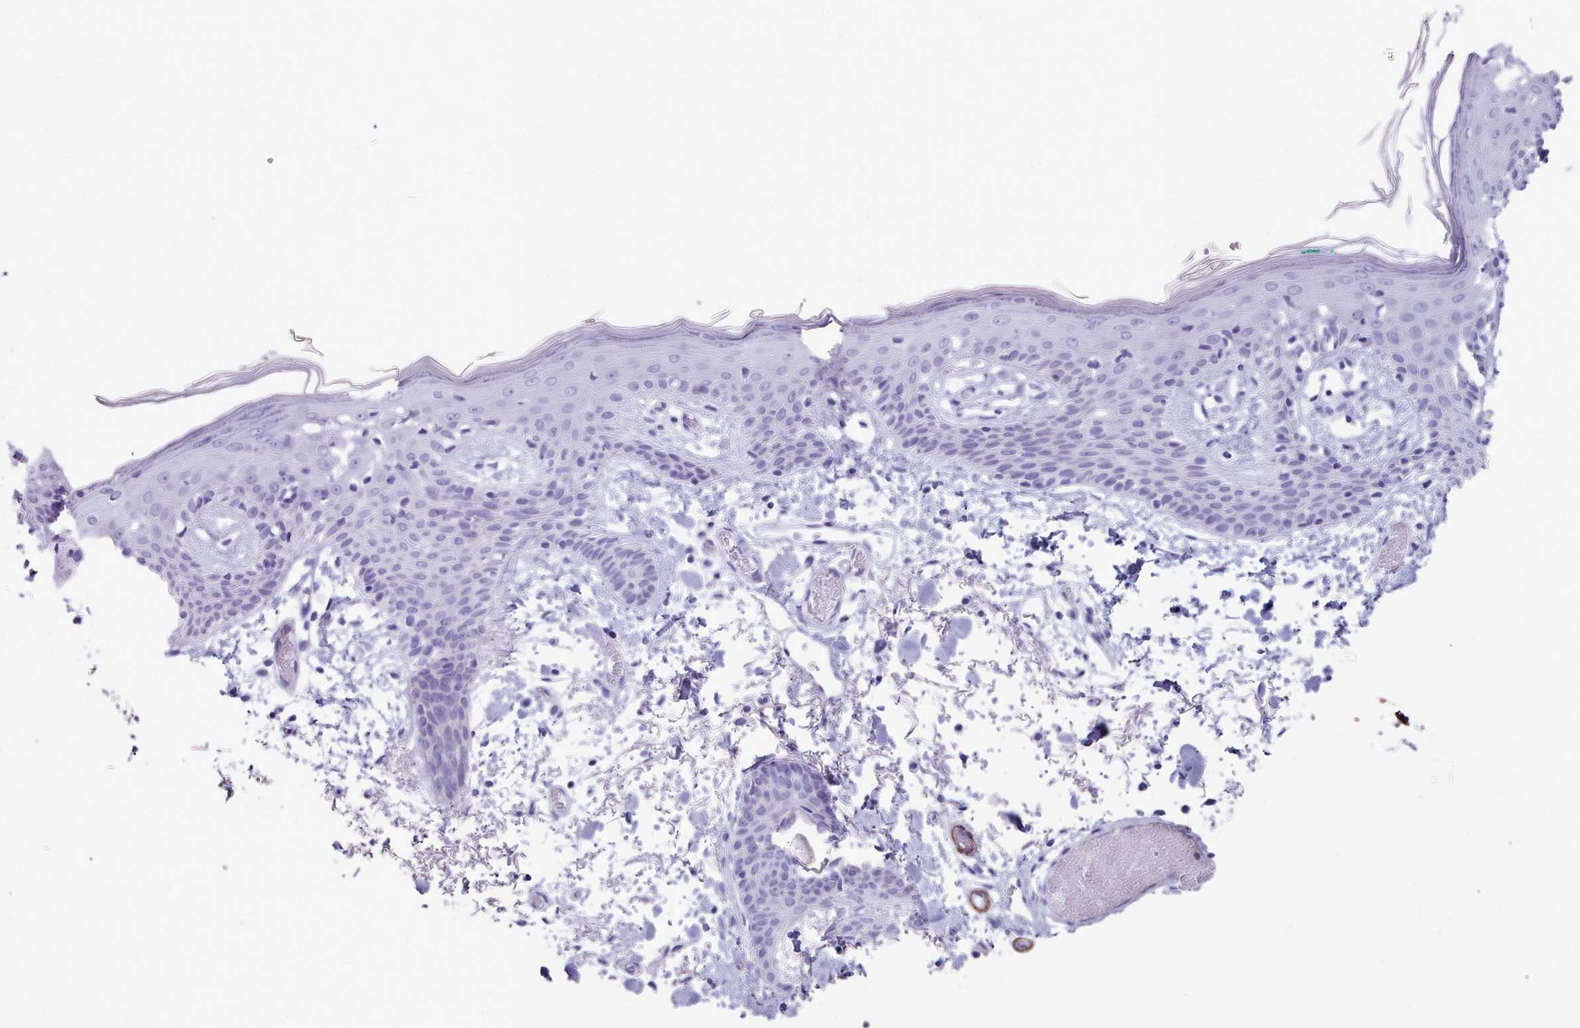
{"staining": {"intensity": "negative", "quantity": "none", "location": "none"}, "tissue": "skin", "cell_type": "Fibroblasts", "image_type": "normal", "snomed": [{"axis": "morphology", "description": "Normal tissue, NOS"}, {"axis": "topography", "description": "Skin"}], "caption": "The photomicrograph displays no significant positivity in fibroblasts of skin. (Stains: DAB IHC with hematoxylin counter stain, Microscopy: brightfield microscopy at high magnification).", "gene": "FPGS", "patient": {"sex": "male", "age": 79}}